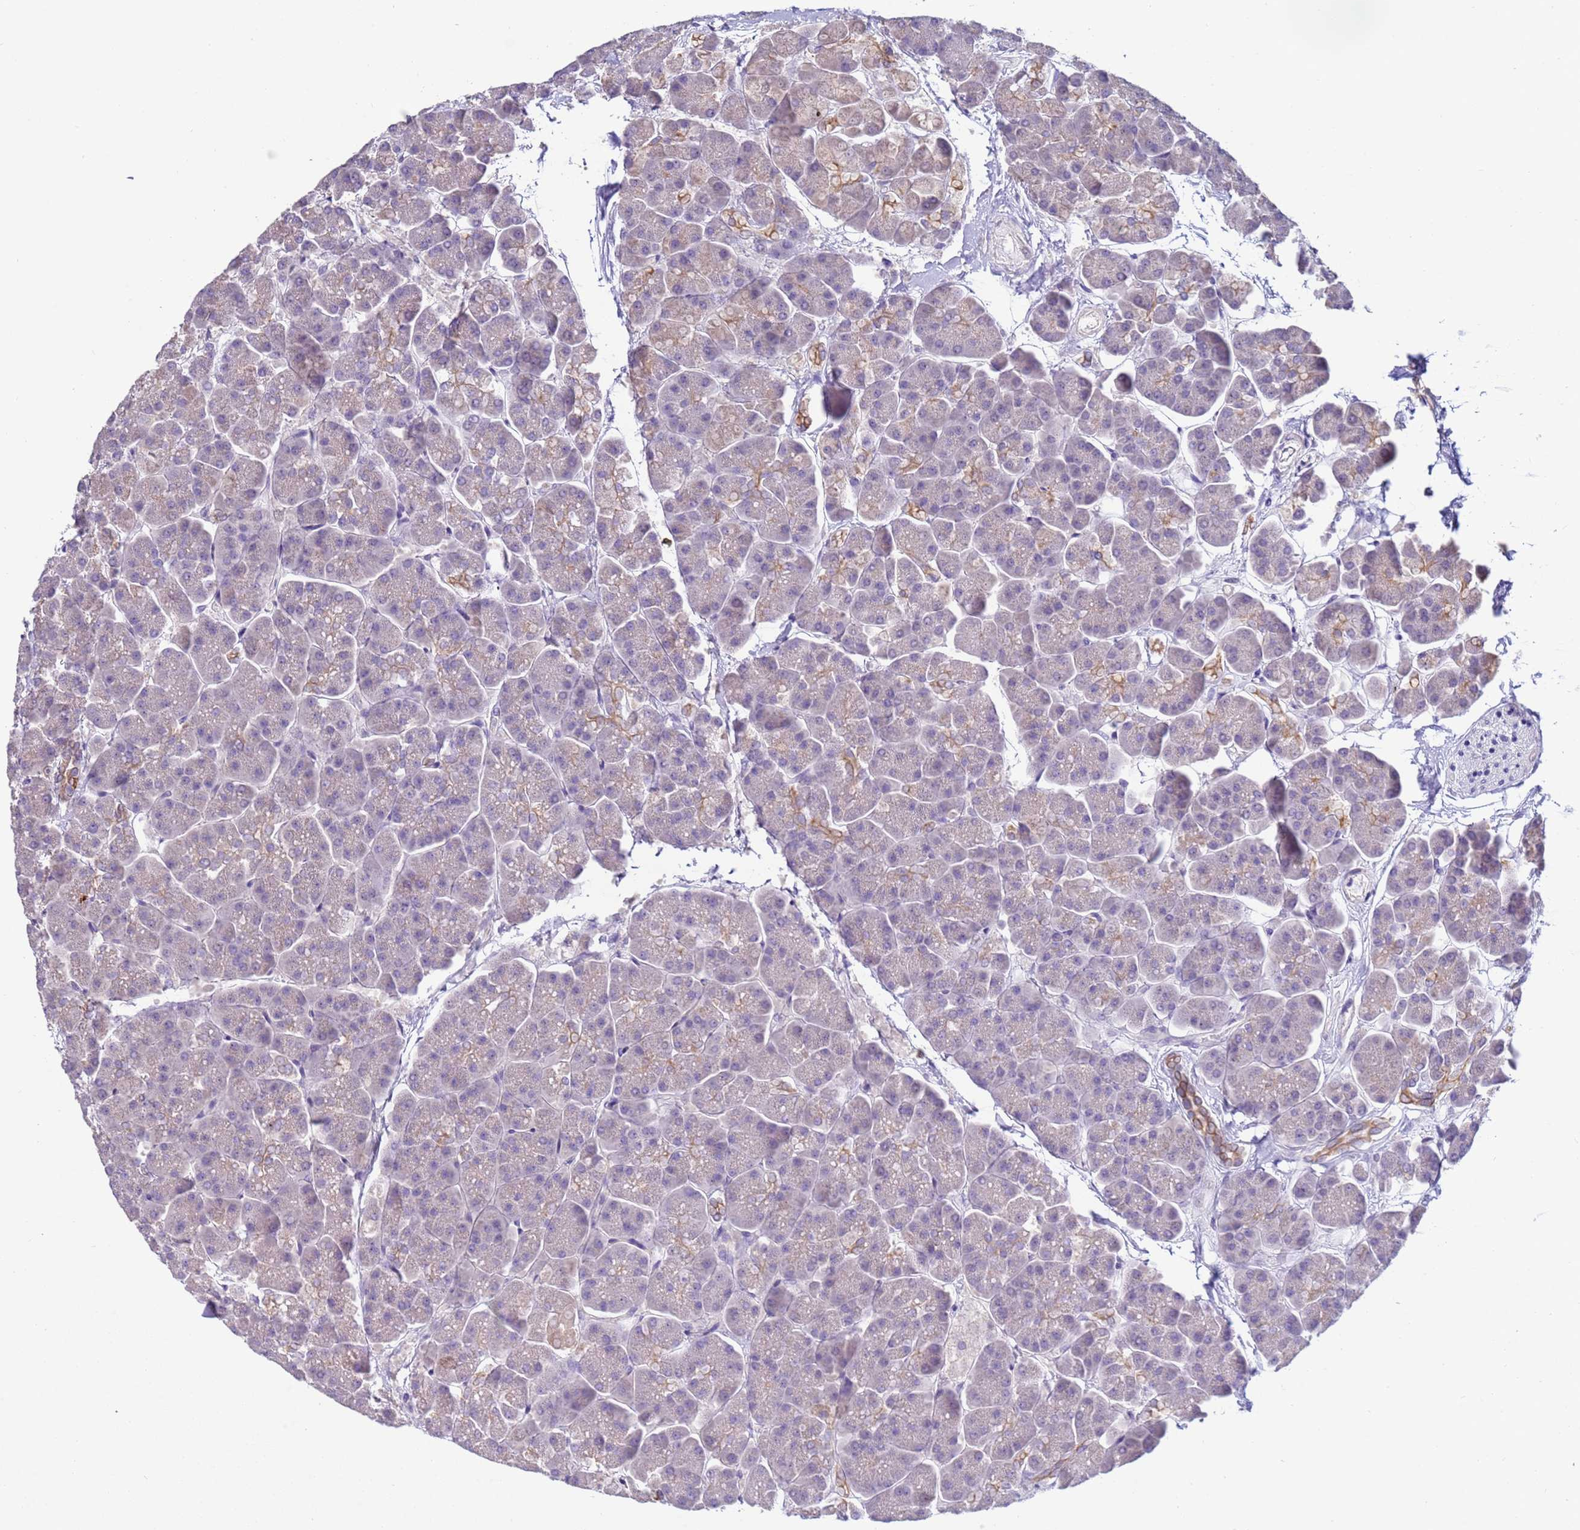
{"staining": {"intensity": "weak", "quantity": "<25%", "location": "cytoplasmic/membranous"}, "tissue": "pancreas", "cell_type": "Exocrine glandular cells", "image_type": "normal", "snomed": [{"axis": "morphology", "description": "Normal tissue, NOS"}, {"axis": "topography", "description": "Pancreas"}, {"axis": "topography", "description": "Peripheral nerve tissue"}], "caption": "A micrograph of pancreas stained for a protein shows no brown staining in exocrine glandular cells. (DAB IHC visualized using brightfield microscopy, high magnification).", "gene": "TRIM51G", "patient": {"sex": "male", "age": 54}}